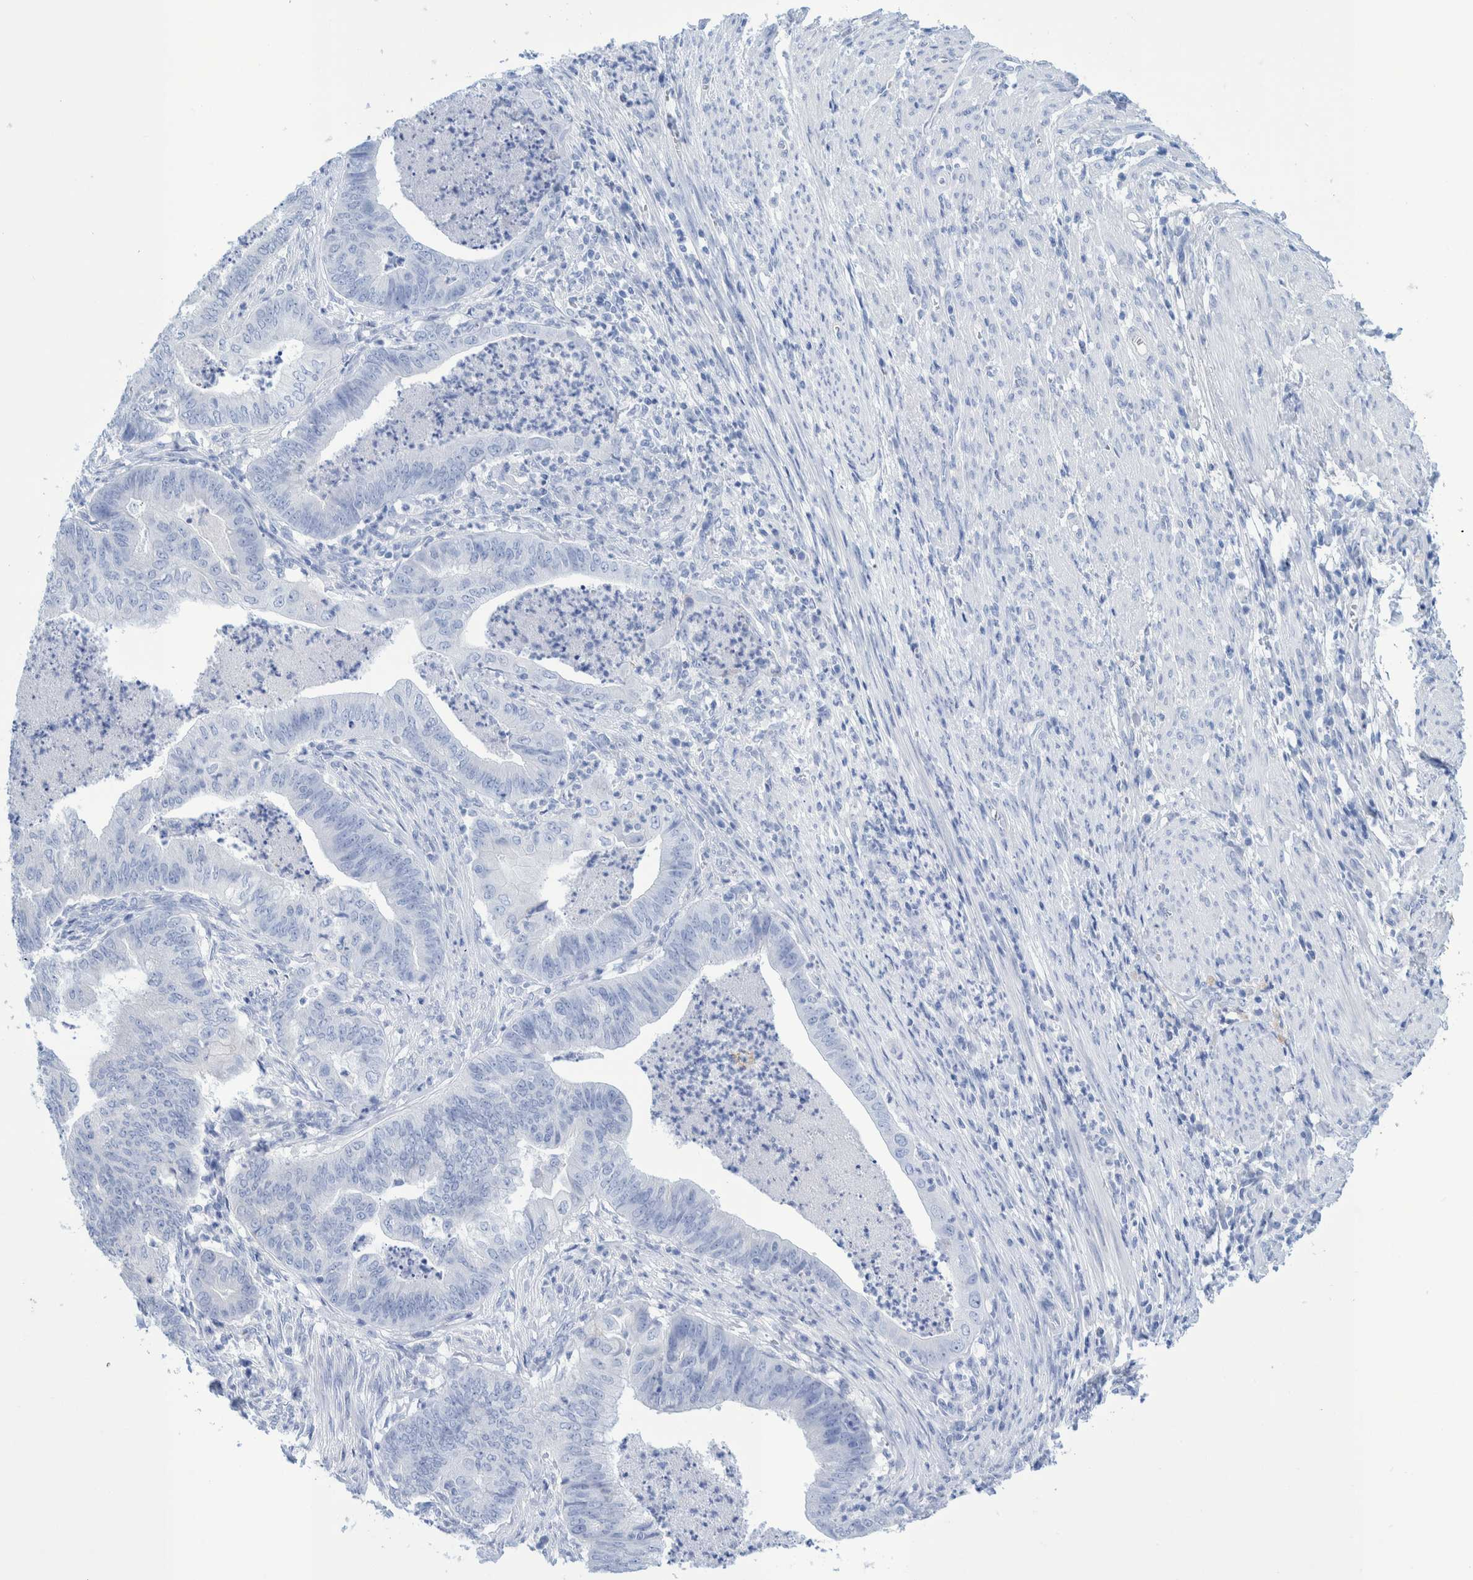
{"staining": {"intensity": "negative", "quantity": "none", "location": "none"}, "tissue": "endometrial cancer", "cell_type": "Tumor cells", "image_type": "cancer", "snomed": [{"axis": "morphology", "description": "Polyp, NOS"}, {"axis": "morphology", "description": "Adenocarcinoma, NOS"}, {"axis": "morphology", "description": "Adenoma, NOS"}, {"axis": "topography", "description": "Endometrium"}], "caption": "An image of endometrial adenocarcinoma stained for a protein reveals no brown staining in tumor cells. (Stains: DAB (3,3'-diaminobenzidine) immunohistochemistry (IHC) with hematoxylin counter stain, Microscopy: brightfield microscopy at high magnification).", "gene": "PERP", "patient": {"sex": "female", "age": 79}}